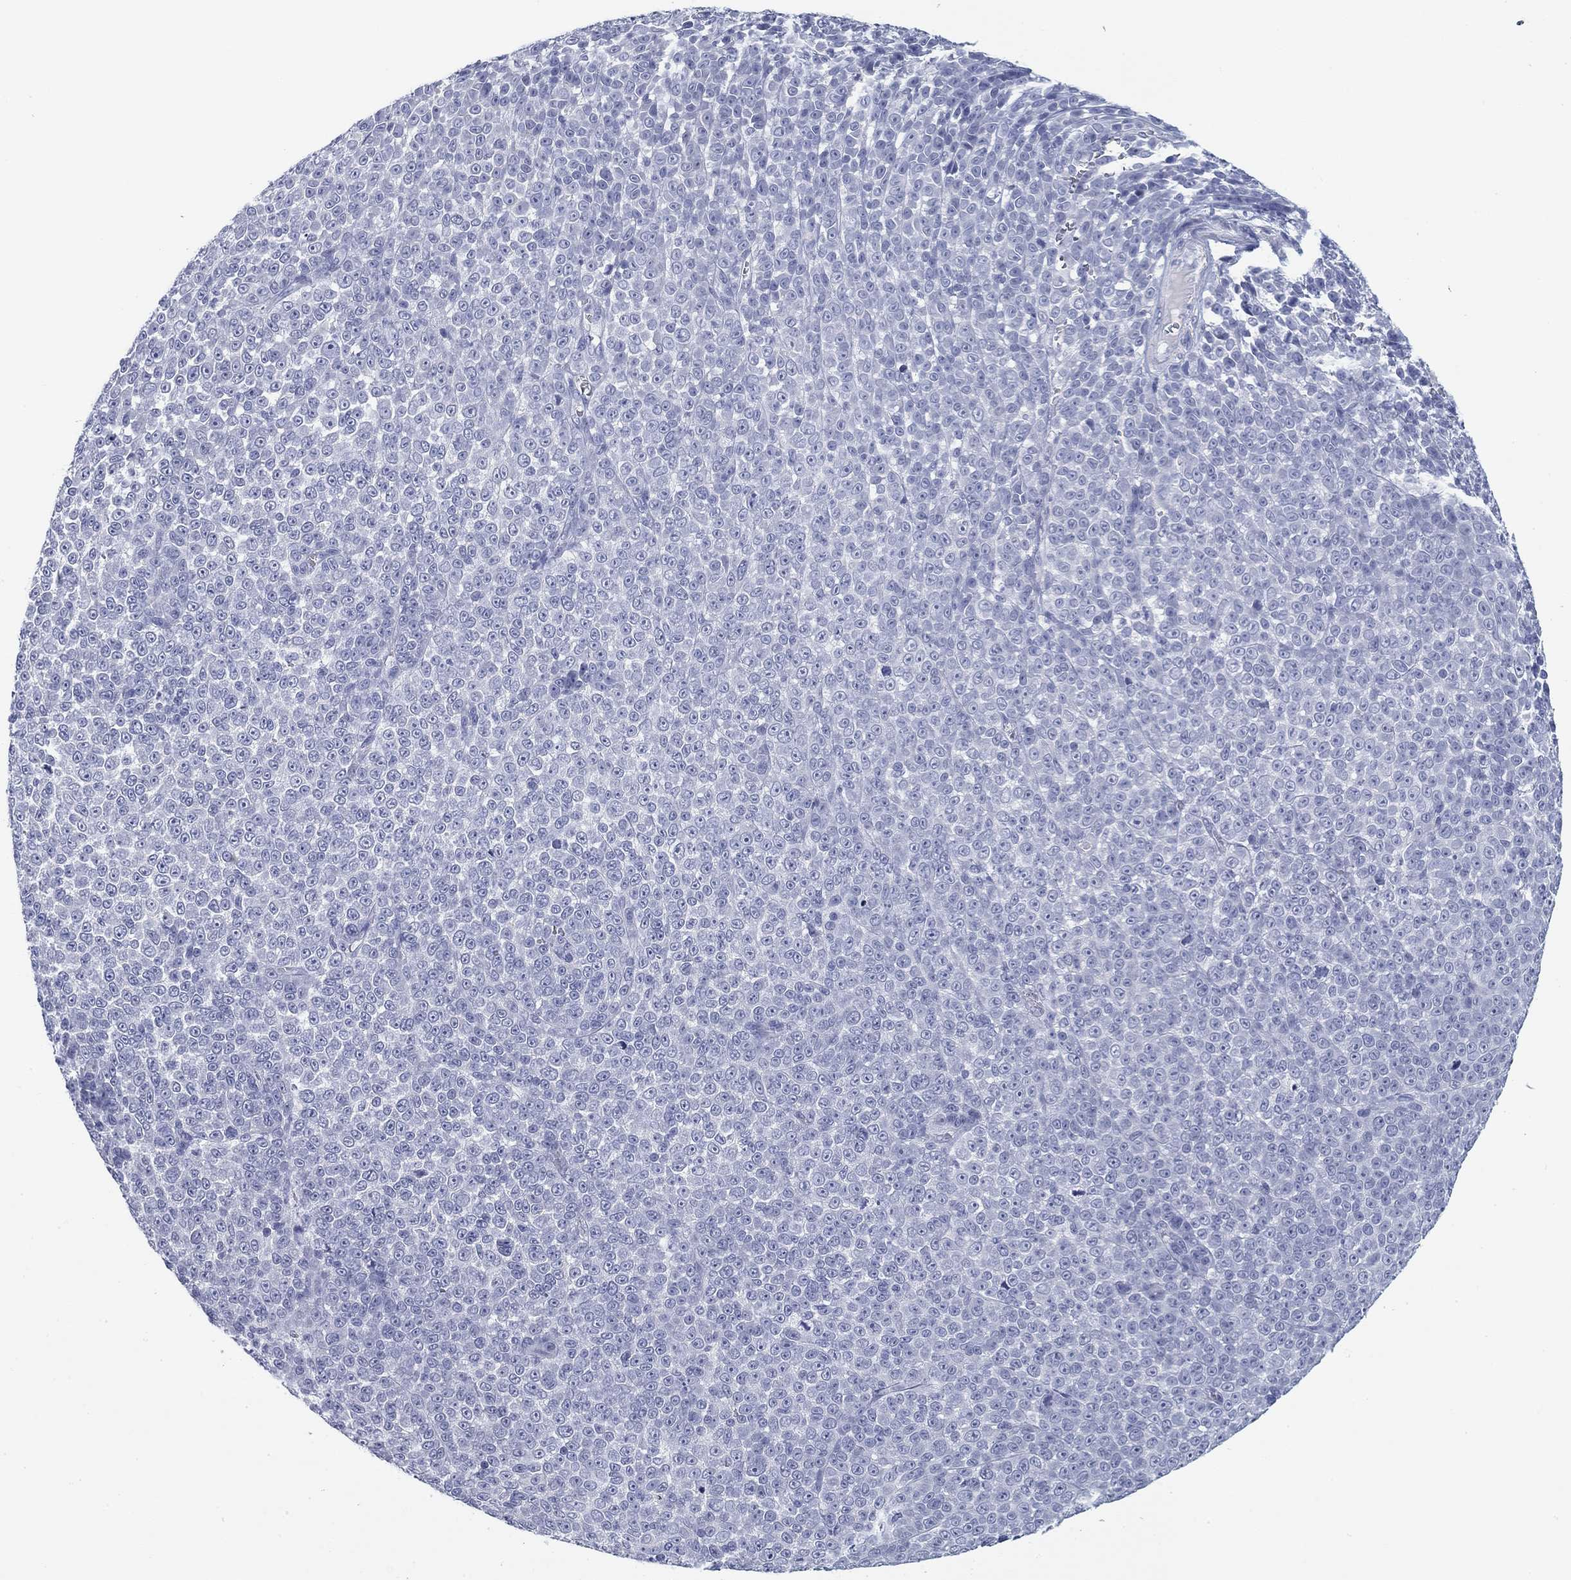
{"staining": {"intensity": "negative", "quantity": "none", "location": "none"}, "tissue": "melanoma", "cell_type": "Tumor cells", "image_type": "cancer", "snomed": [{"axis": "morphology", "description": "Malignant melanoma, NOS"}, {"axis": "topography", "description": "Skin"}], "caption": "An image of human malignant melanoma is negative for staining in tumor cells.", "gene": "CD79B", "patient": {"sex": "female", "age": 95}}